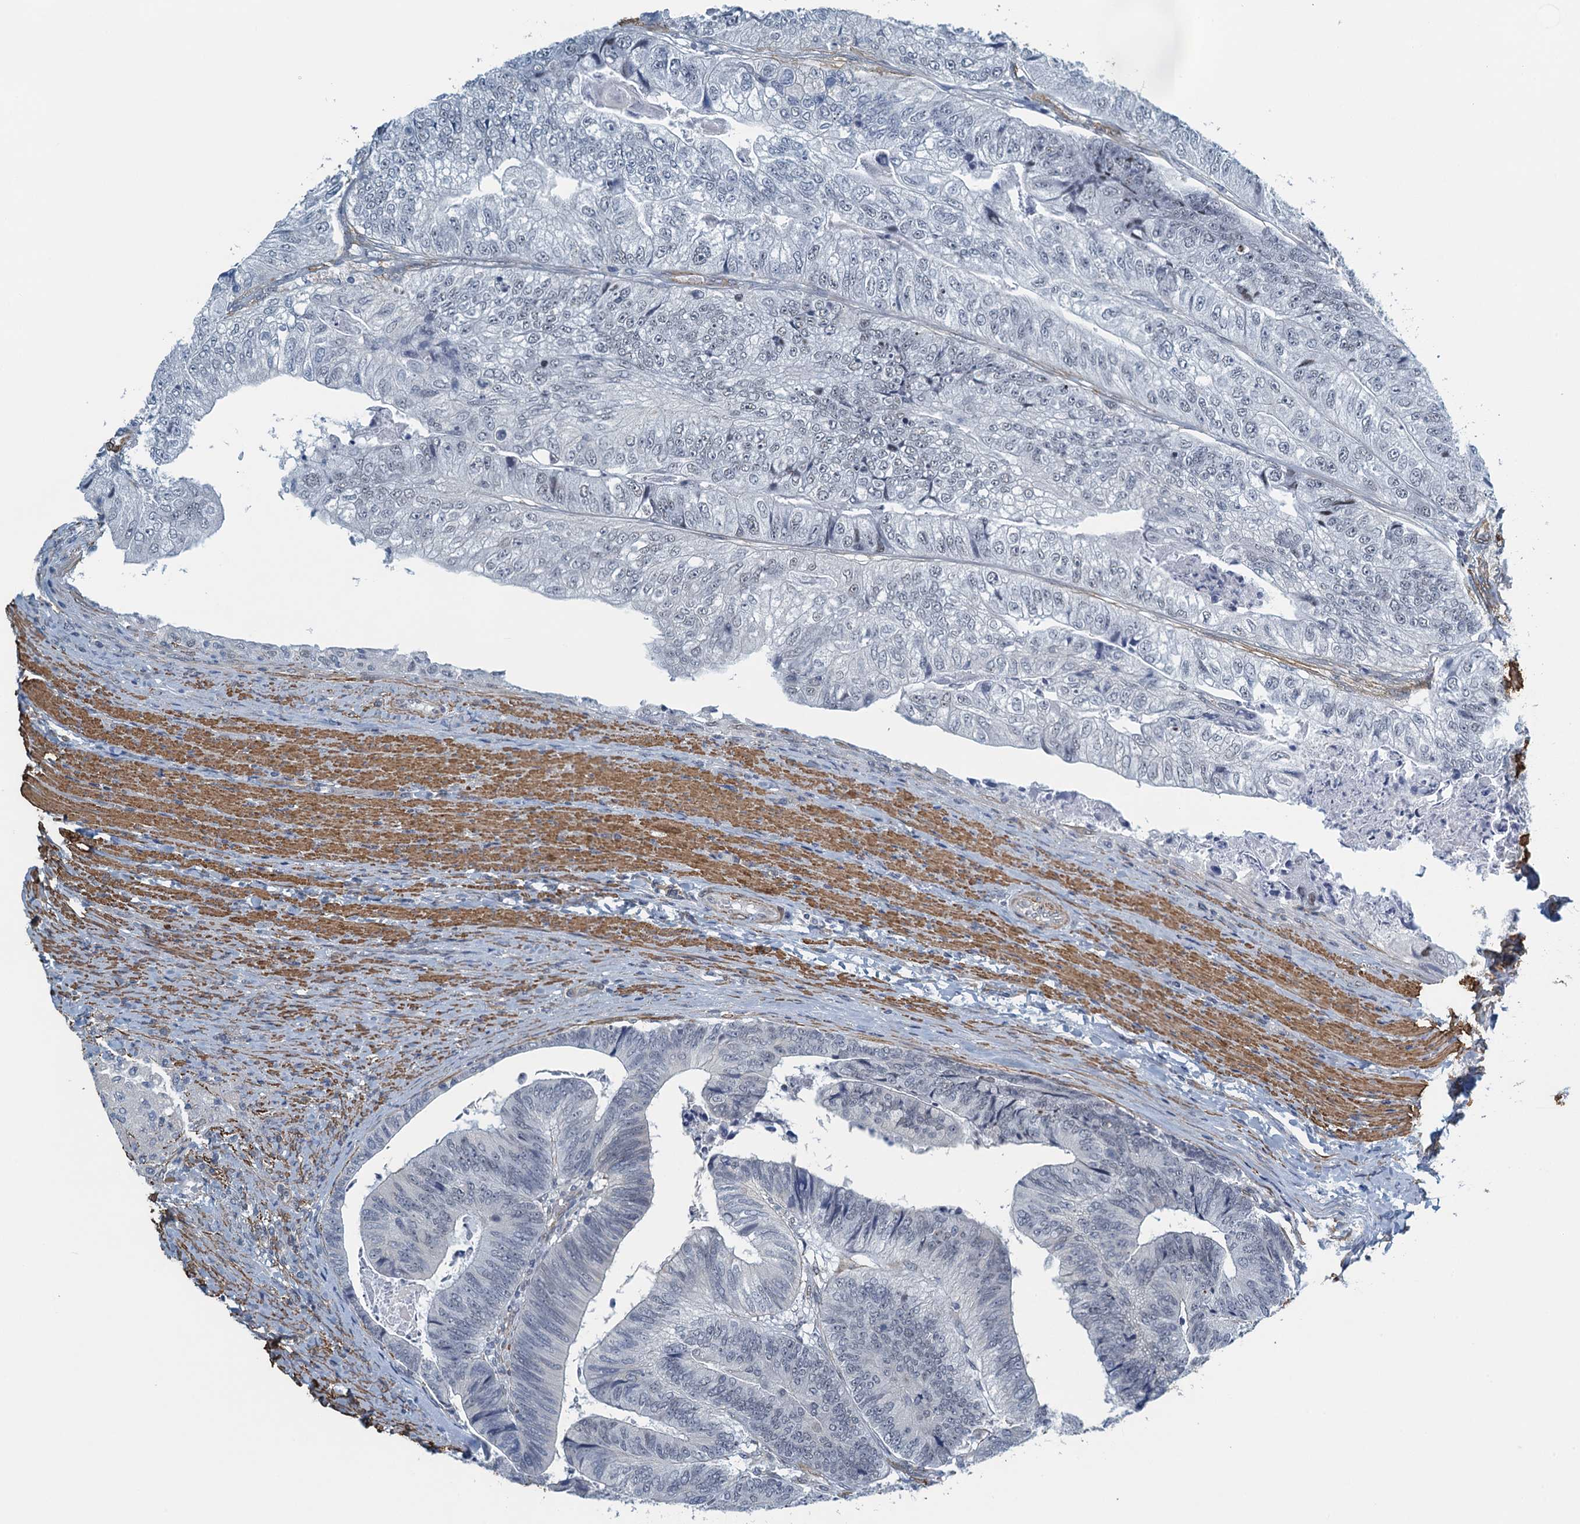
{"staining": {"intensity": "negative", "quantity": "none", "location": "none"}, "tissue": "colorectal cancer", "cell_type": "Tumor cells", "image_type": "cancer", "snomed": [{"axis": "morphology", "description": "Adenocarcinoma, NOS"}, {"axis": "topography", "description": "Colon"}], "caption": "DAB (3,3'-diaminobenzidine) immunohistochemical staining of human colorectal cancer (adenocarcinoma) exhibits no significant staining in tumor cells.", "gene": "ALG2", "patient": {"sex": "female", "age": 67}}